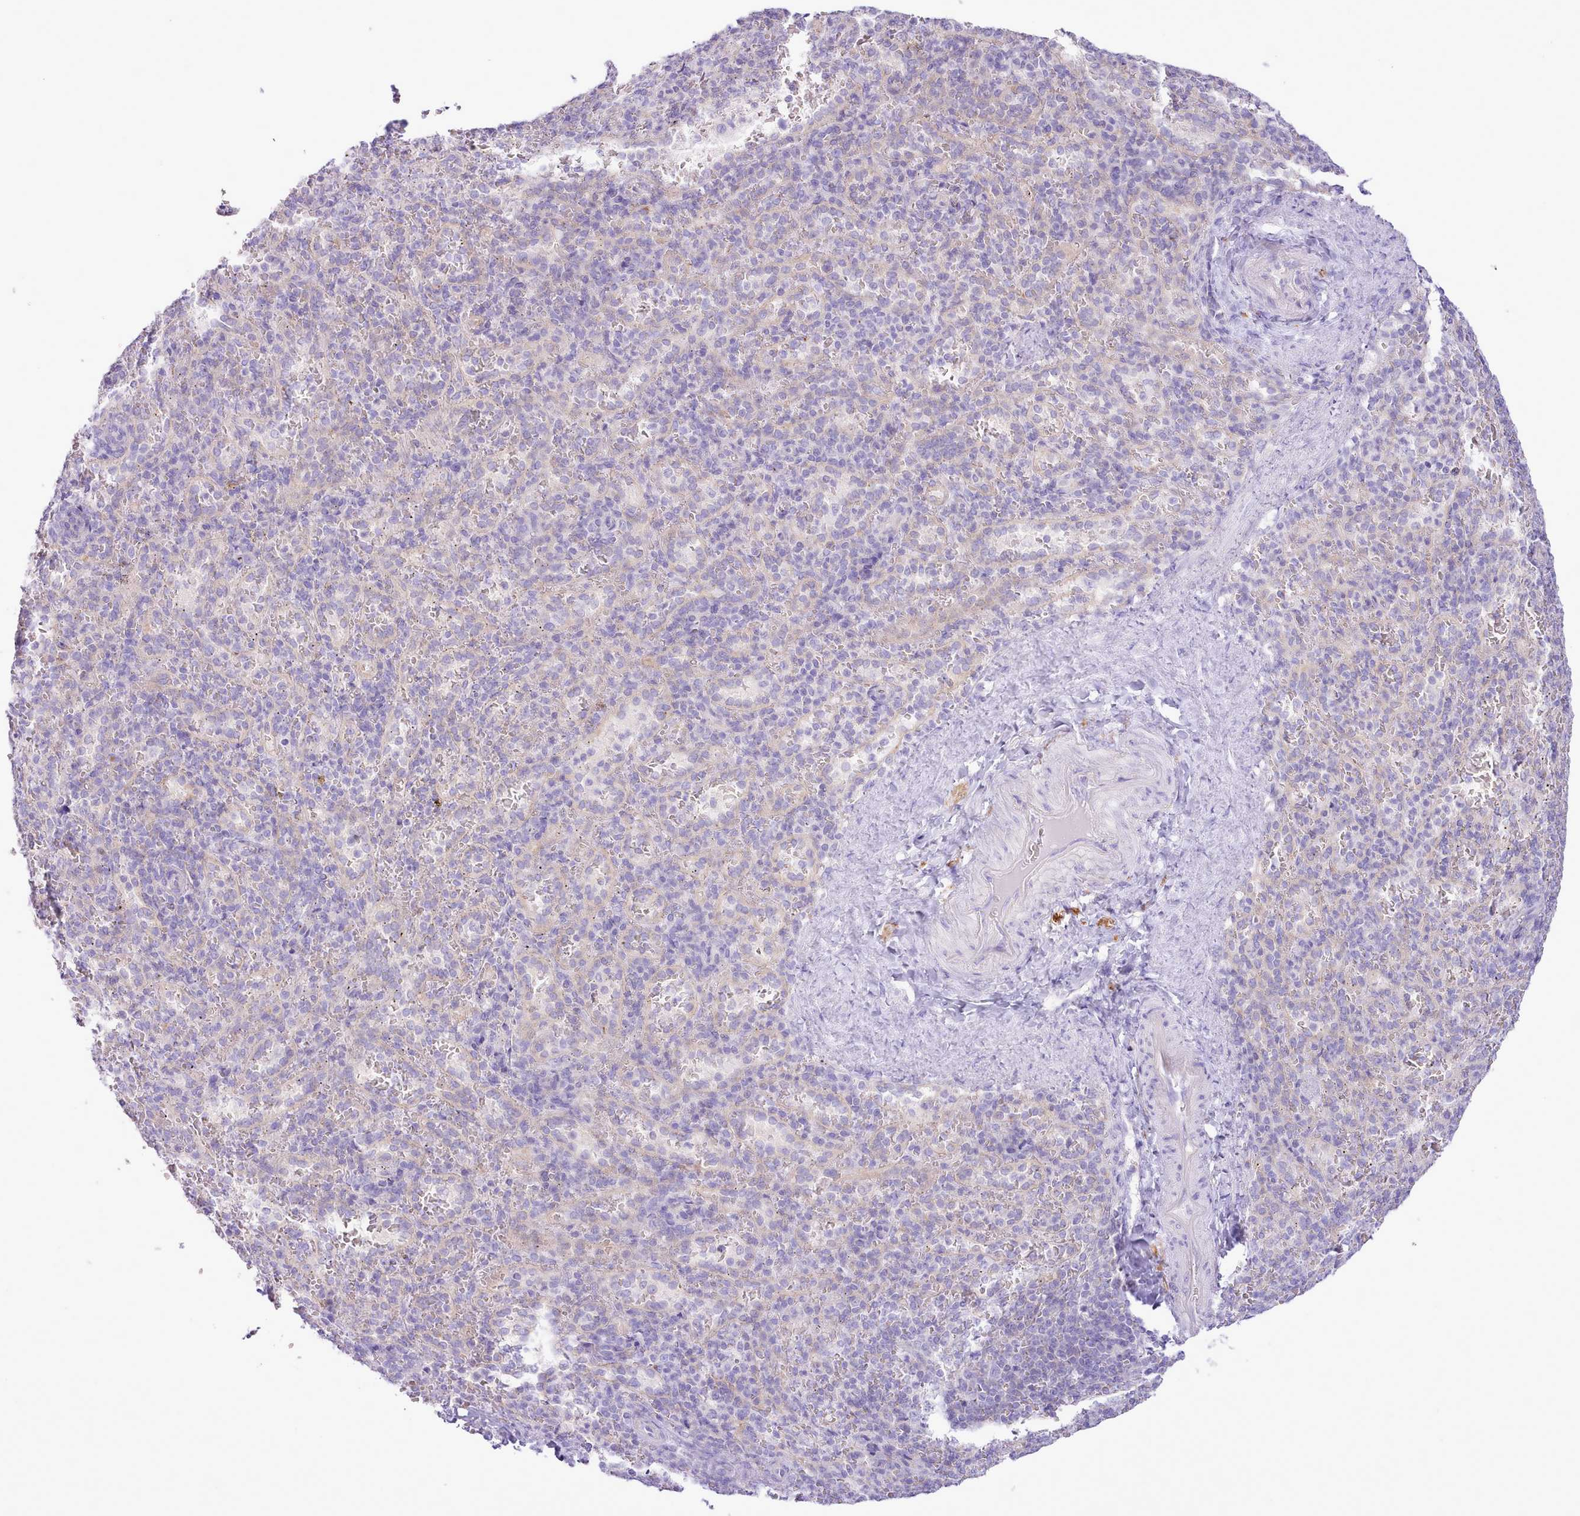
{"staining": {"intensity": "negative", "quantity": "none", "location": "none"}, "tissue": "spleen", "cell_type": "Cells in red pulp", "image_type": "normal", "snomed": [{"axis": "morphology", "description": "Normal tissue, NOS"}, {"axis": "topography", "description": "Spleen"}], "caption": "Immunohistochemistry histopathology image of benign spleen stained for a protein (brown), which shows no positivity in cells in red pulp.", "gene": "MDFI", "patient": {"sex": "female", "age": 21}}